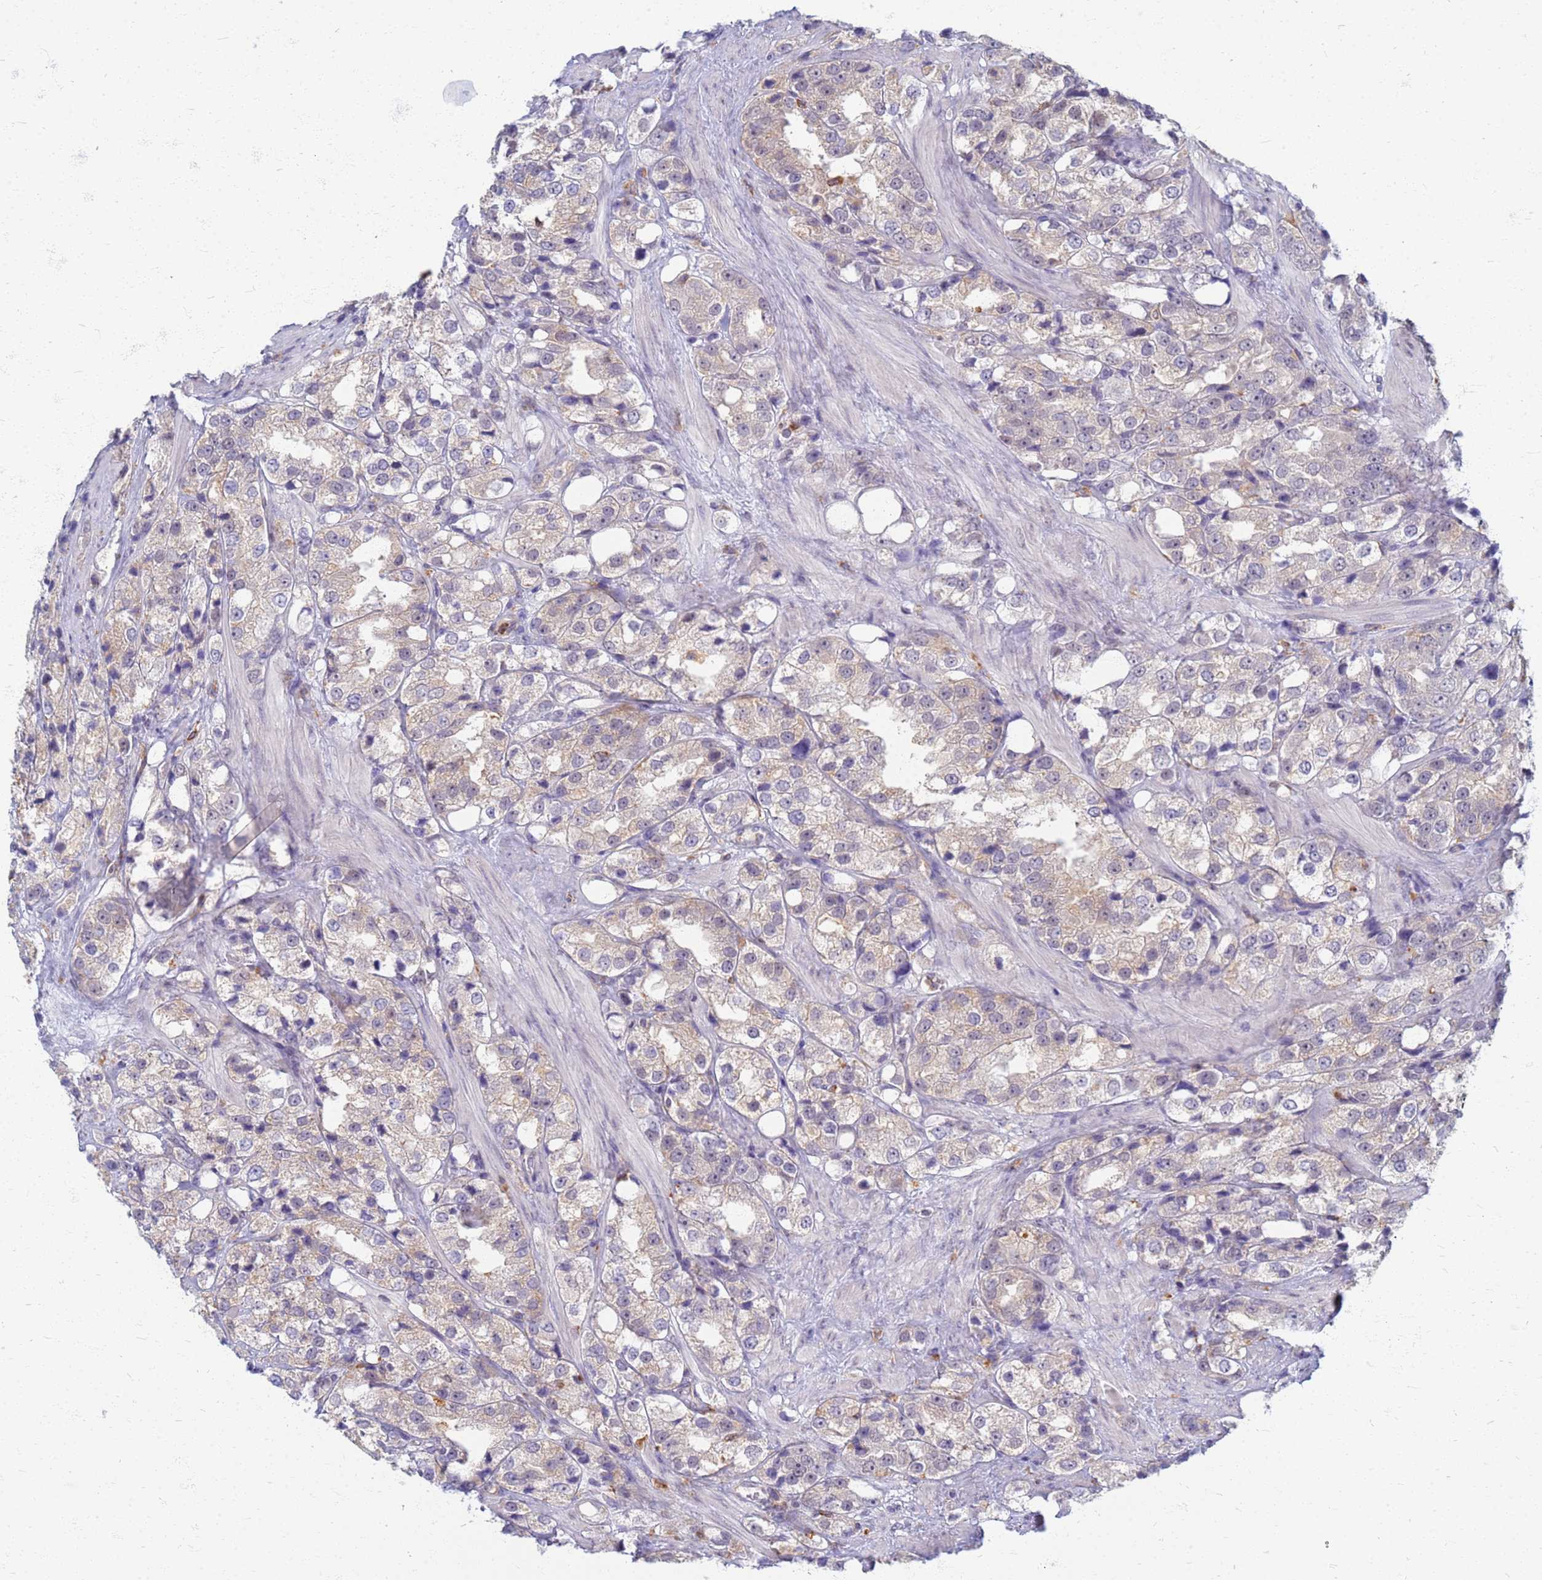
{"staining": {"intensity": "weak", "quantity": "<25%", "location": "cytoplasmic/membranous"}, "tissue": "prostate cancer", "cell_type": "Tumor cells", "image_type": "cancer", "snomed": [{"axis": "morphology", "description": "Adenocarcinoma, NOS"}, {"axis": "topography", "description": "Prostate"}], "caption": "Immunohistochemical staining of adenocarcinoma (prostate) demonstrates no significant staining in tumor cells.", "gene": "ATP6V1E1", "patient": {"sex": "male", "age": 79}}